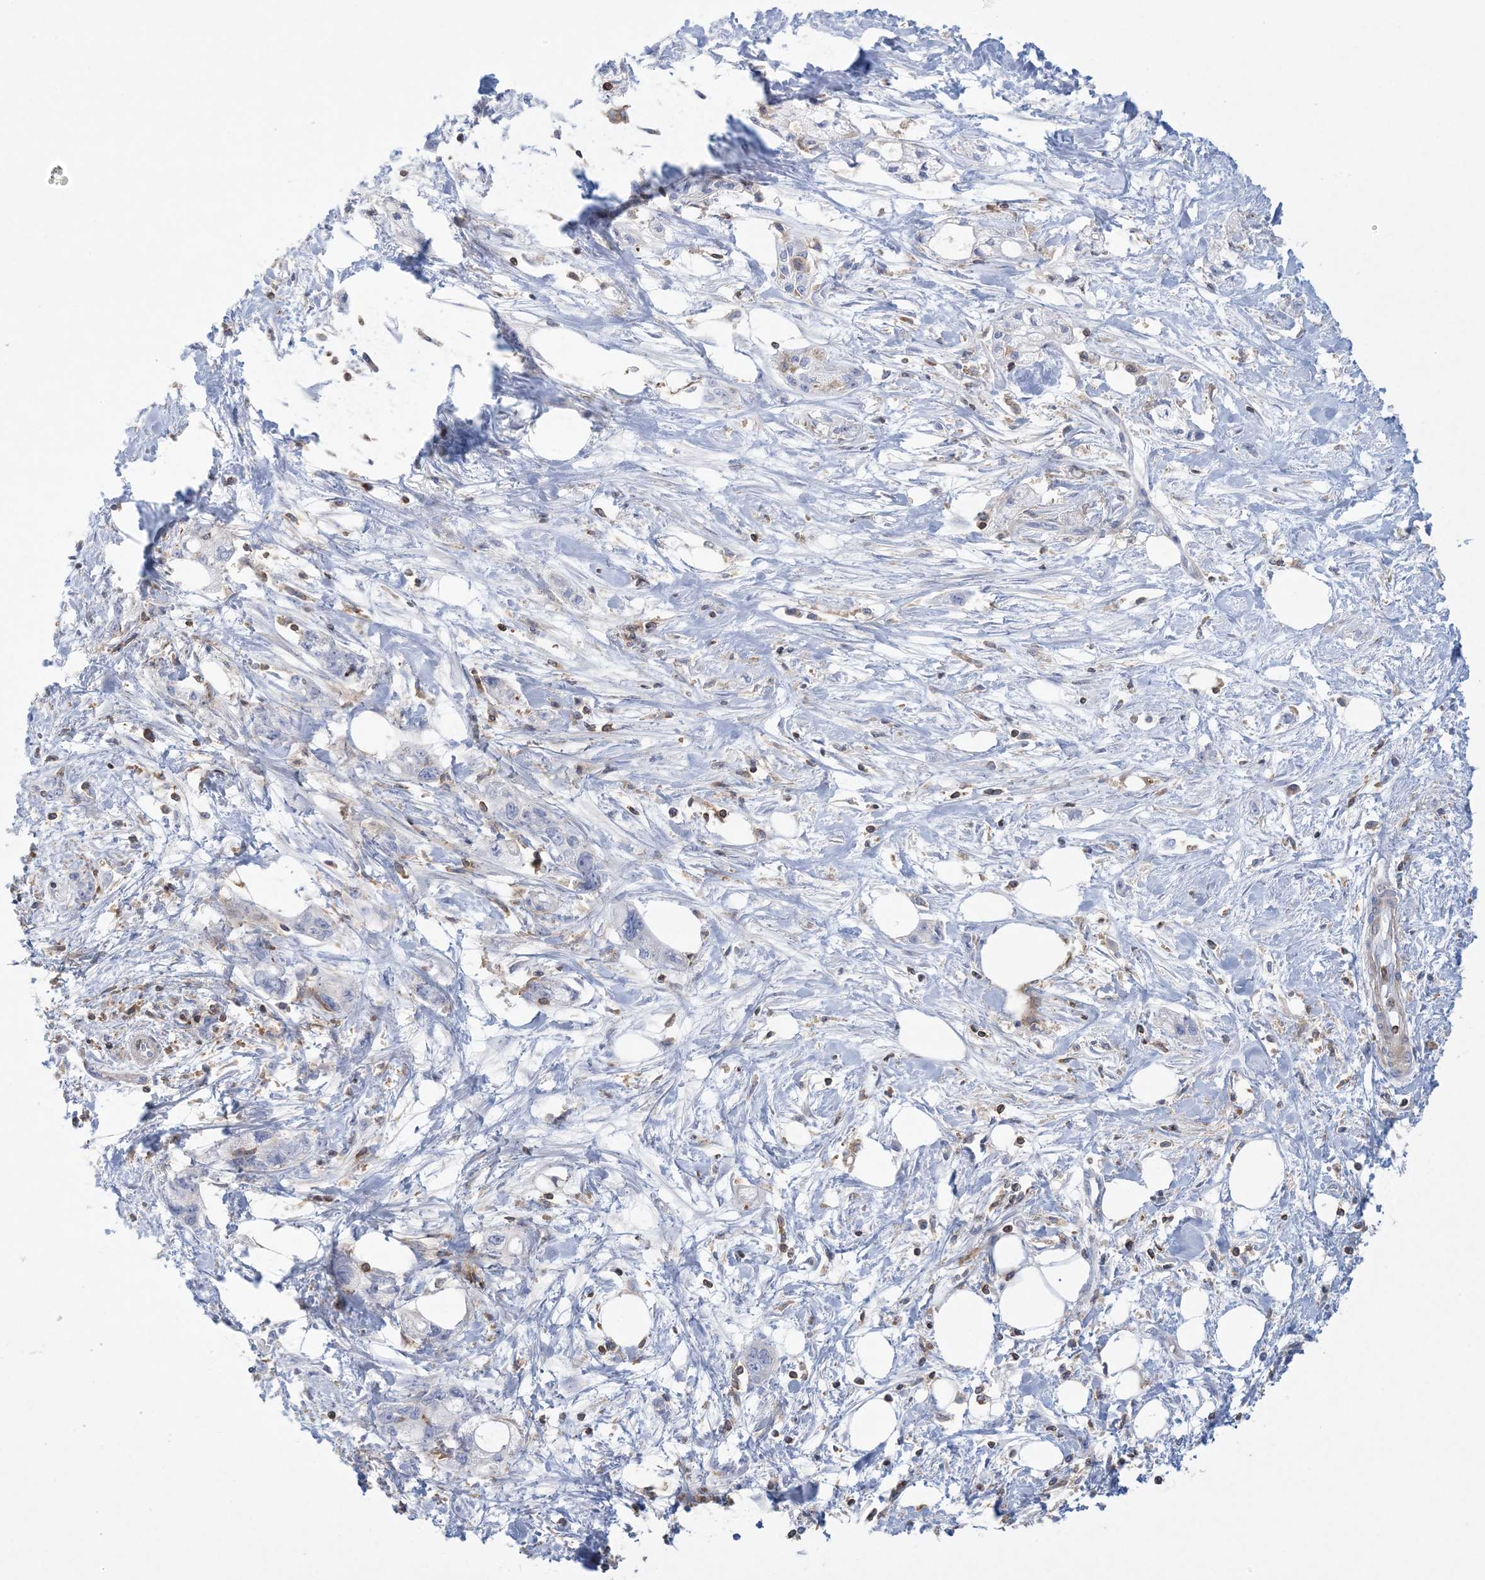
{"staining": {"intensity": "negative", "quantity": "none", "location": "none"}, "tissue": "pancreatic cancer", "cell_type": "Tumor cells", "image_type": "cancer", "snomed": [{"axis": "morphology", "description": "Adenocarcinoma, NOS"}, {"axis": "topography", "description": "Pancreas"}], "caption": "Protein analysis of adenocarcinoma (pancreatic) shows no significant staining in tumor cells. (DAB IHC with hematoxylin counter stain).", "gene": "ARHGAP30", "patient": {"sex": "male", "age": 70}}